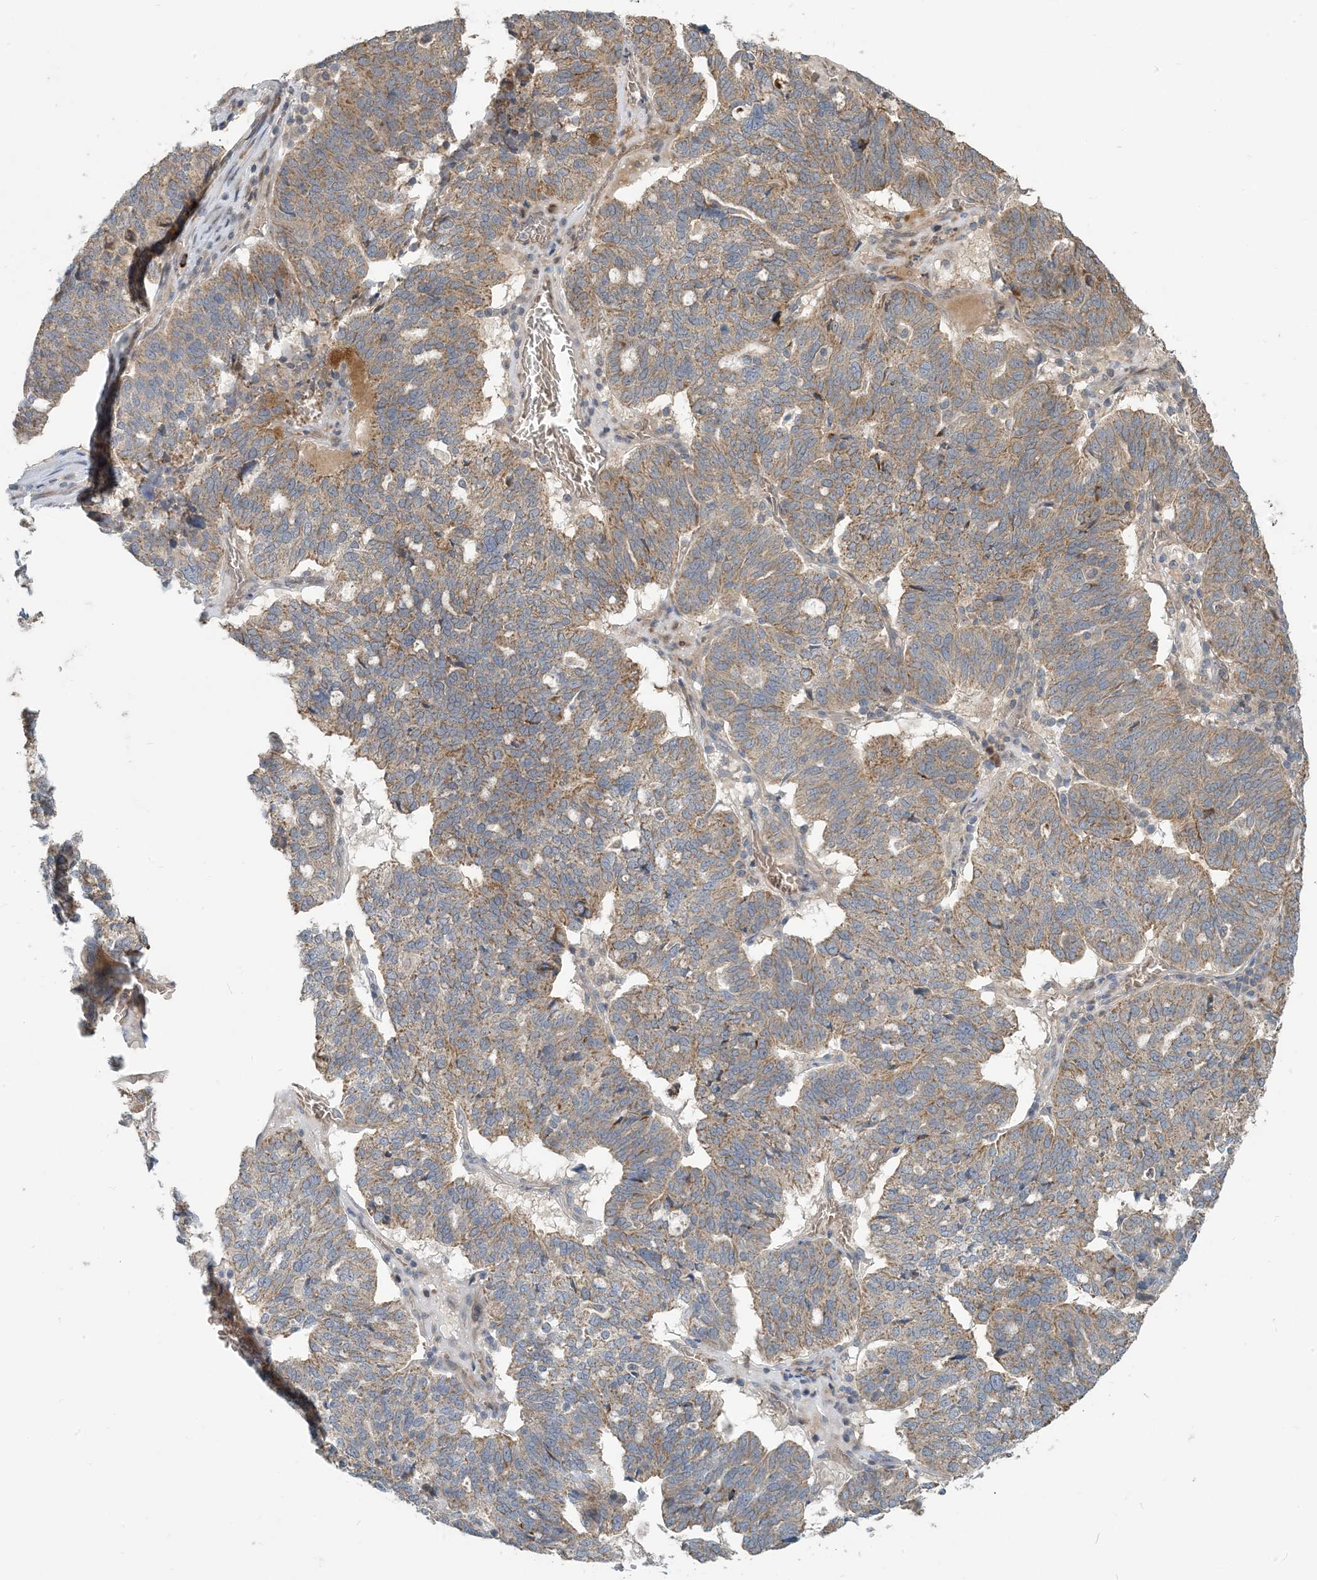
{"staining": {"intensity": "moderate", "quantity": ">75%", "location": "cytoplasmic/membranous"}, "tissue": "ovarian cancer", "cell_type": "Tumor cells", "image_type": "cancer", "snomed": [{"axis": "morphology", "description": "Cystadenocarcinoma, serous, NOS"}, {"axis": "topography", "description": "Ovary"}], "caption": "Tumor cells reveal medium levels of moderate cytoplasmic/membranous expression in about >75% of cells in human ovarian serous cystadenocarcinoma.", "gene": "PUSL1", "patient": {"sex": "female", "age": 59}}